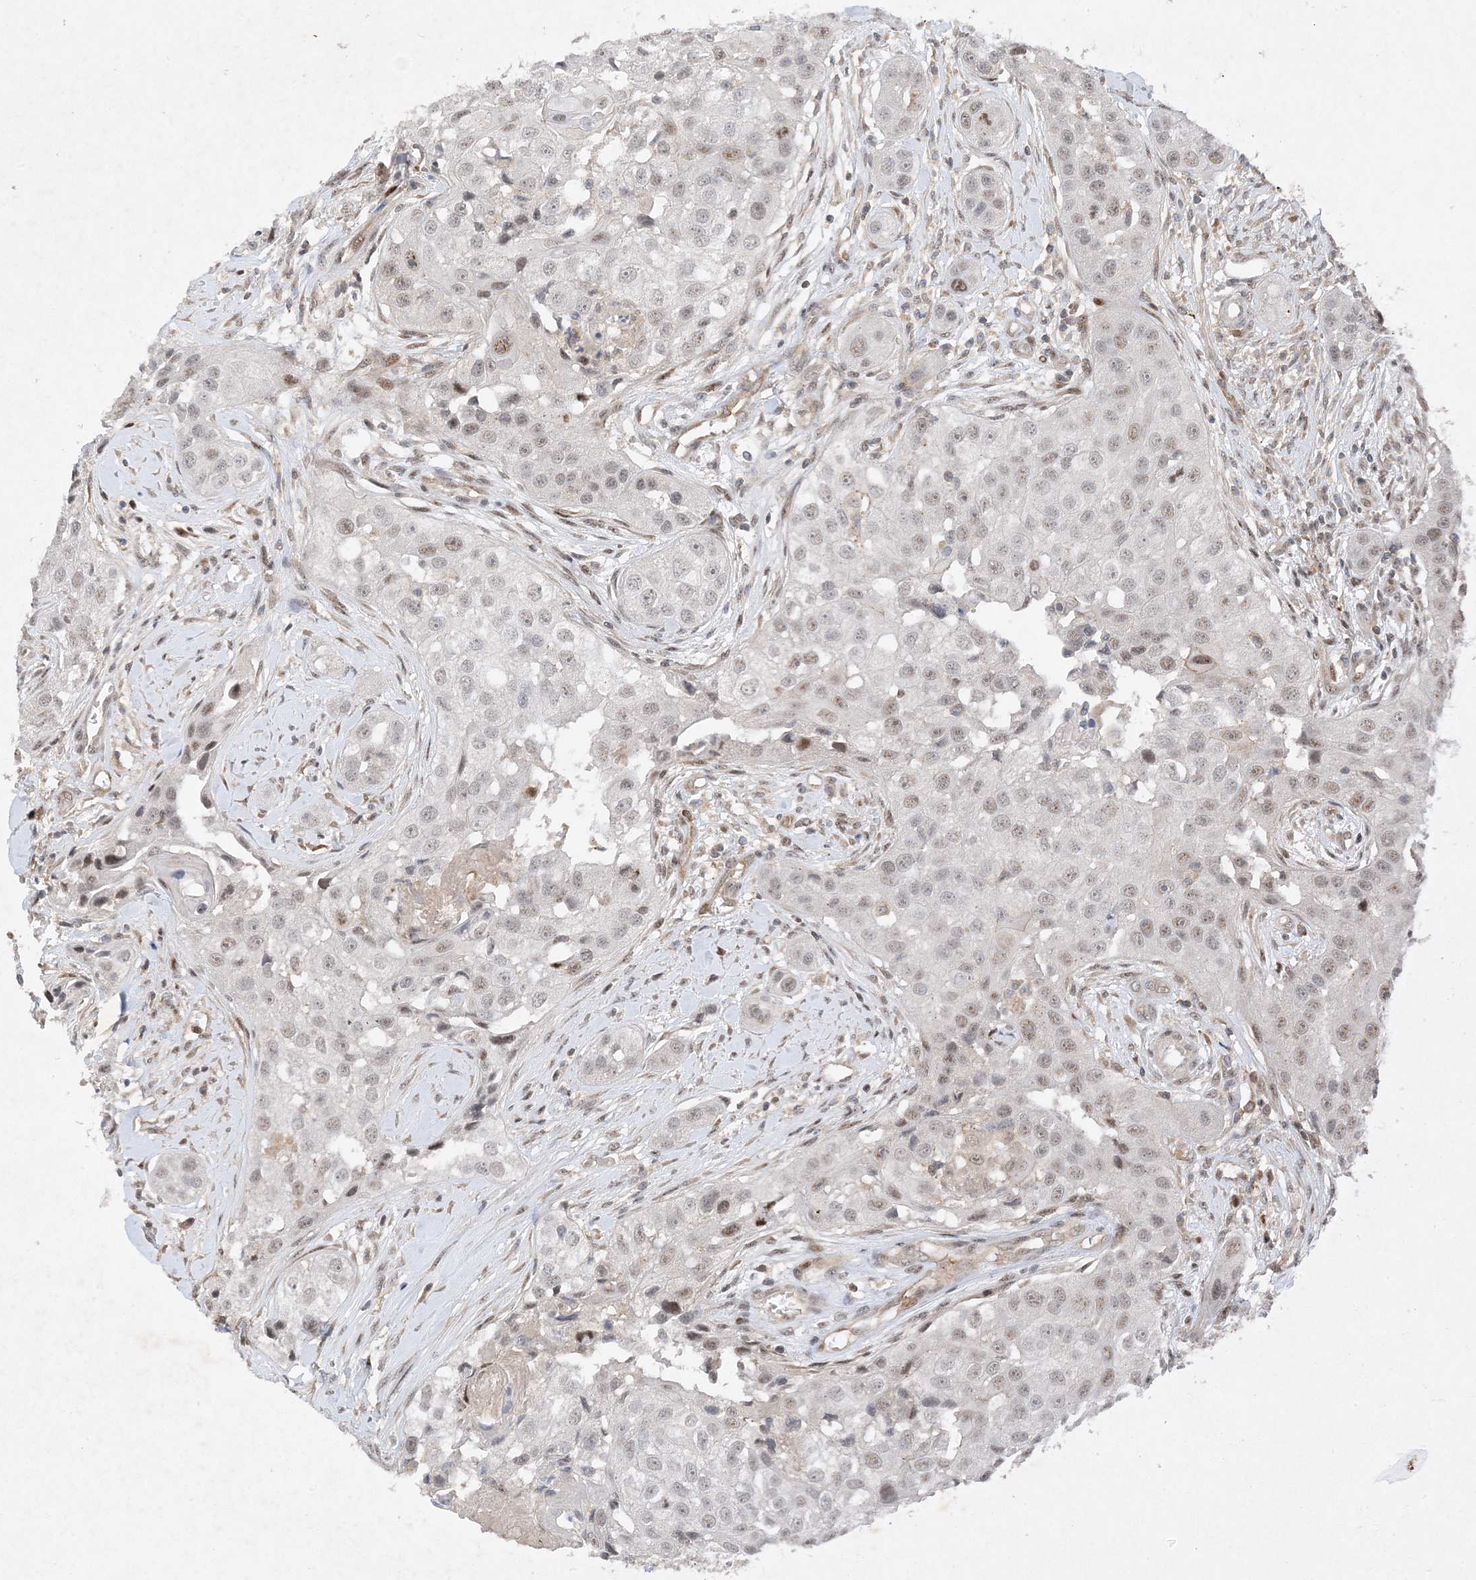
{"staining": {"intensity": "moderate", "quantity": "<25%", "location": "nuclear"}, "tissue": "head and neck cancer", "cell_type": "Tumor cells", "image_type": "cancer", "snomed": [{"axis": "morphology", "description": "Normal tissue, NOS"}, {"axis": "morphology", "description": "Squamous cell carcinoma, NOS"}, {"axis": "topography", "description": "Skeletal muscle"}, {"axis": "topography", "description": "Head-Neck"}], "caption": "Protein expression analysis of head and neck cancer exhibits moderate nuclear expression in about <25% of tumor cells.", "gene": "MAST3", "patient": {"sex": "male", "age": 51}}